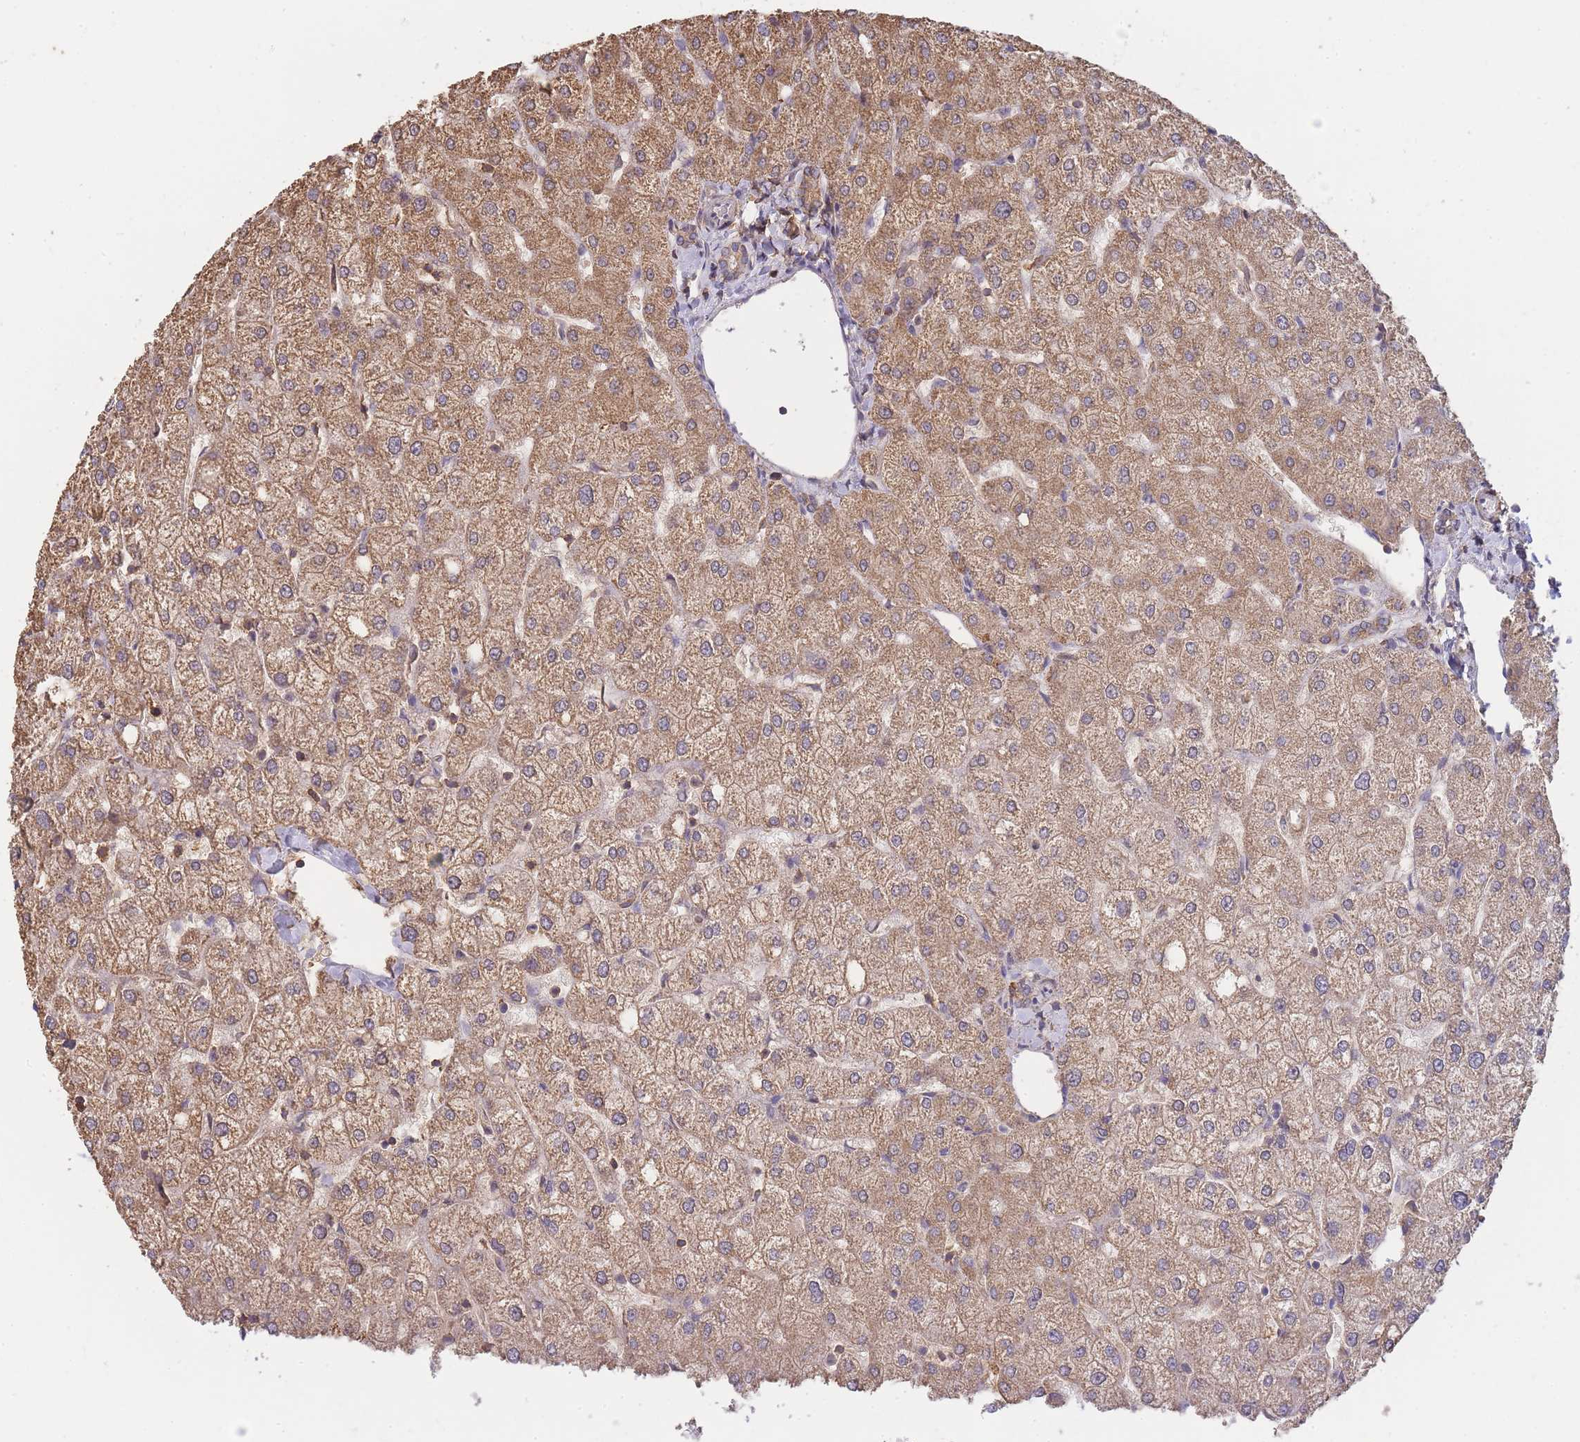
{"staining": {"intensity": "weak", "quantity": "25%-75%", "location": "cytoplasmic/membranous"}, "tissue": "liver", "cell_type": "Cholangiocytes", "image_type": "normal", "snomed": [{"axis": "morphology", "description": "Normal tissue, NOS"}, {"axis": "topography", "description": "Liver"}], "caption": "DAB (3,3'-diaminobenzidine) immunohistochemical staining of benign liver shows weak cytoplasmic/membranous protein positivity in approximately 25%-75% of cholangiocytes. Using DAB (3,3'-diaminobenzidine) (brown) and hematoxylin (blue) stains, captured at high magnification using brightfield microscopy.", "gene": "METRN", "patient": {"sex": "female", "age": 54}}